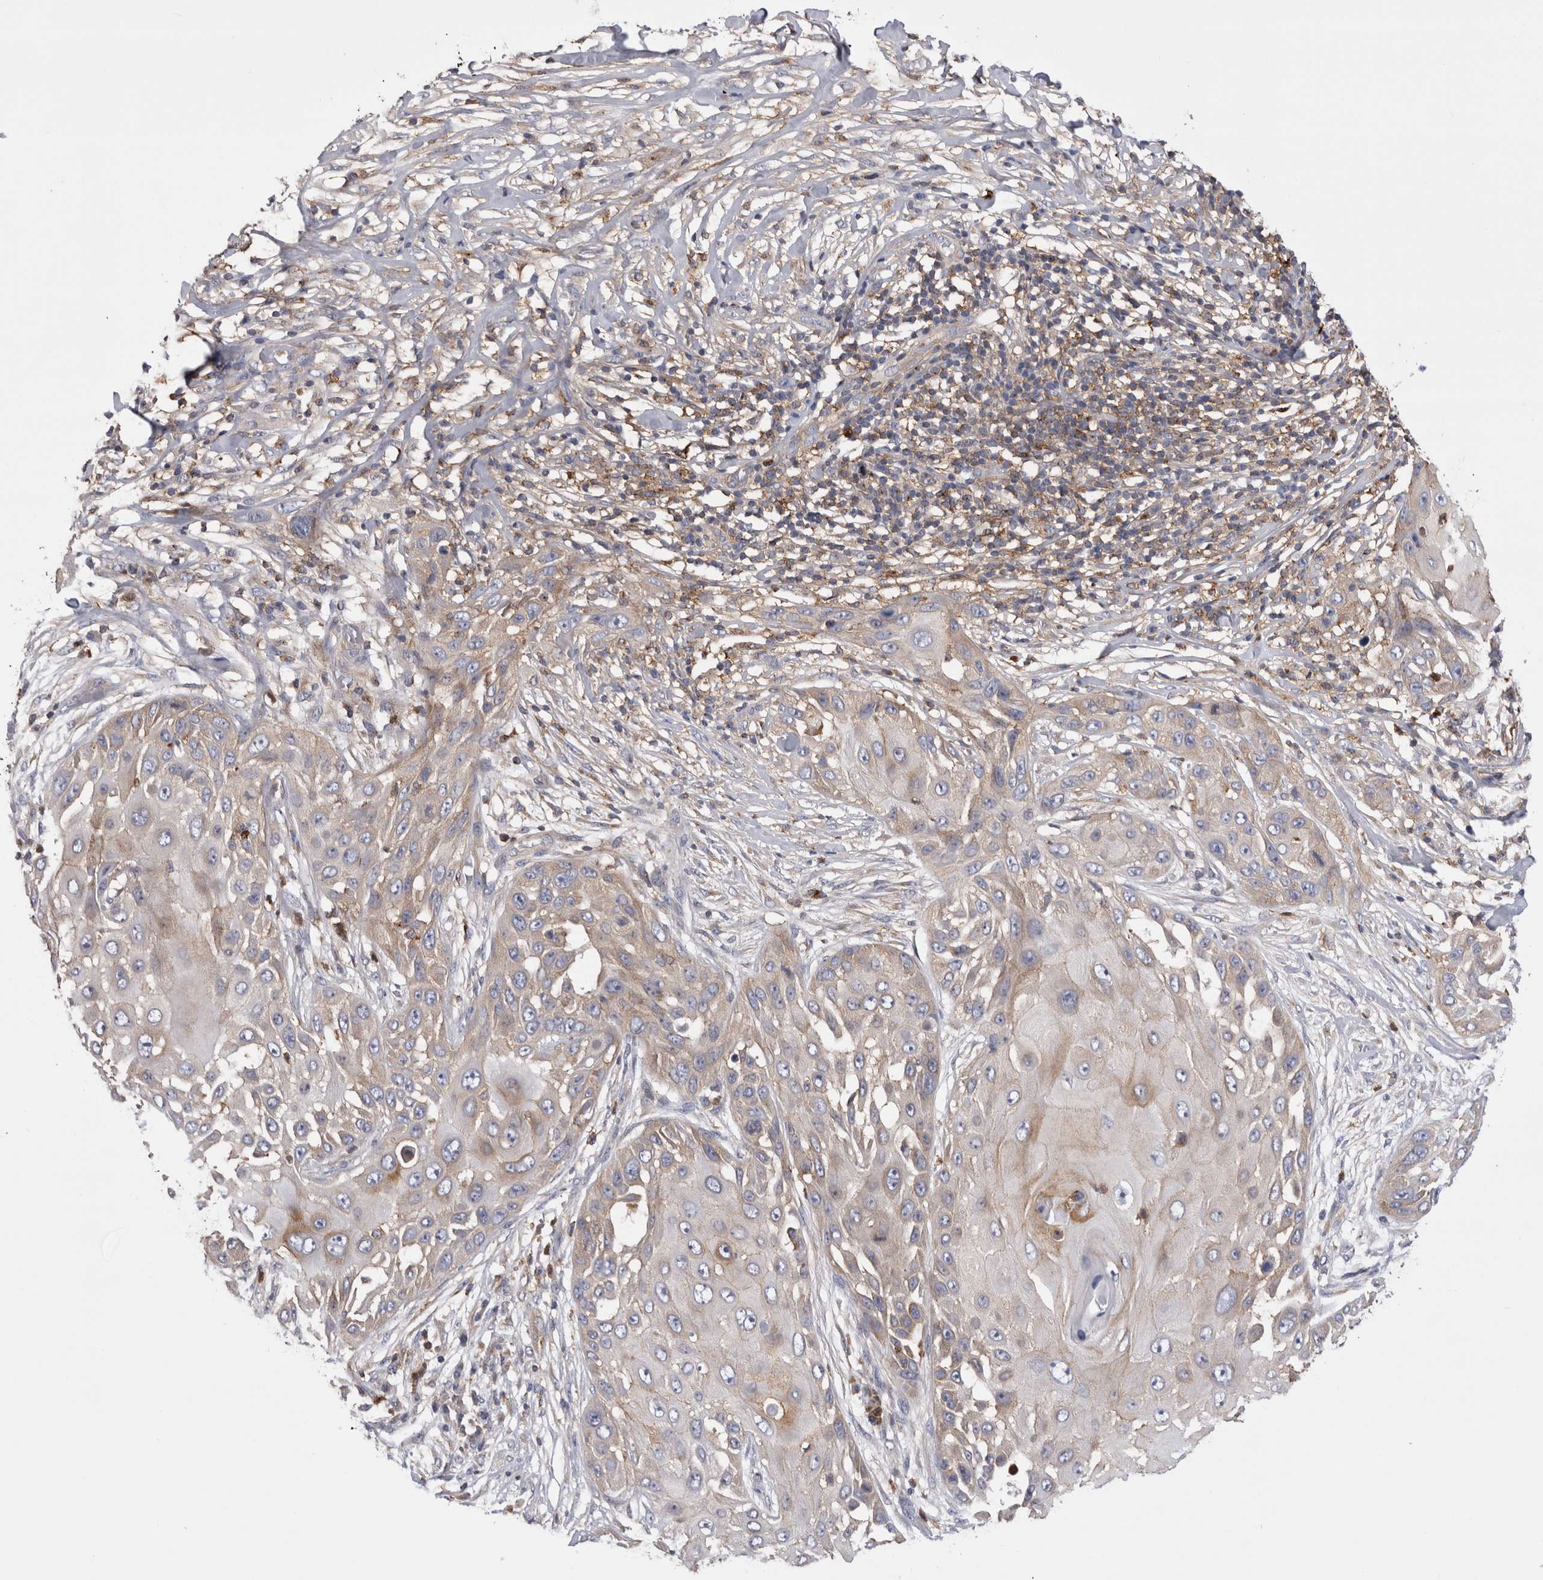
{"staining": {"intensity": "weak", "quantity": "25%-75%", "location": "cytoplasmic/membranous"}, "tissue": "skin cancer", "cell_type": "Tumor cells", "image_type": "cancer", "snomed": [{"axis": "morphology", "description": "Squamous cell carcinoma, NOS"}, {"axis": "topography", "description": "Skin"}], "caption": "The photomicrograph displays a brown stain indicating the presence of a protein in the cytoplasmic/membranous of tumor cells in skin squamous cell carcinoma.", "gene": "RAB11FIP1", "patient": {"sex": "female", "age": 44}}